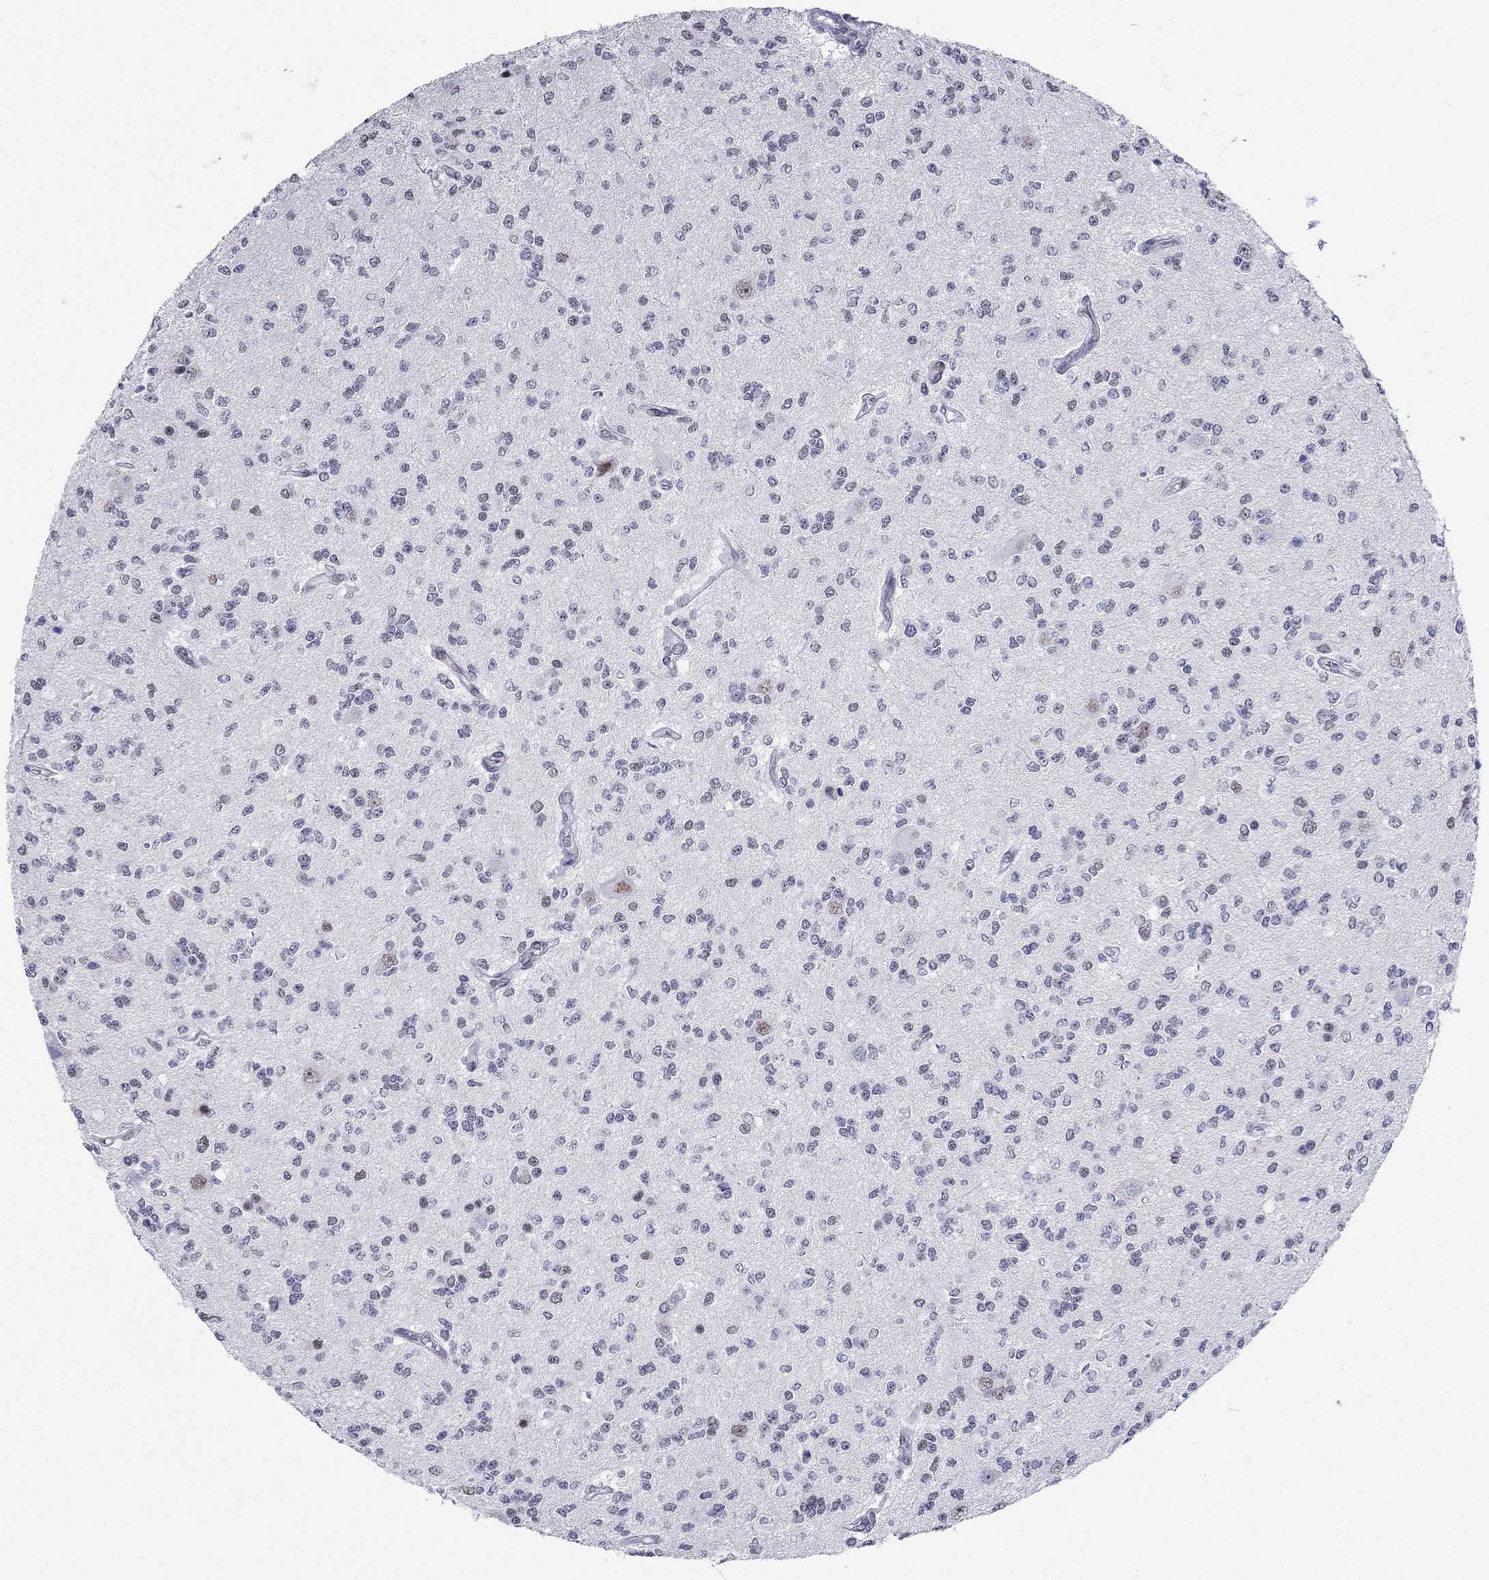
{"staining": {"intensity": "negative", "quantity": "none", "location": "none"}, "tissue": "glioma", "cell_type": "Tumor cells", "image_type": "cancer", "snomed": [{"axis": "morphology", "description": "Glioma, malignant, Low grade"}, {"axis": "topography", "description": "Brain"}], "caption": "Tumor cells are negative for protein expression in human malignant glioma (low-grade).", "gene": "PPM1G", "patient": {"sex": "male", "age": 67}}